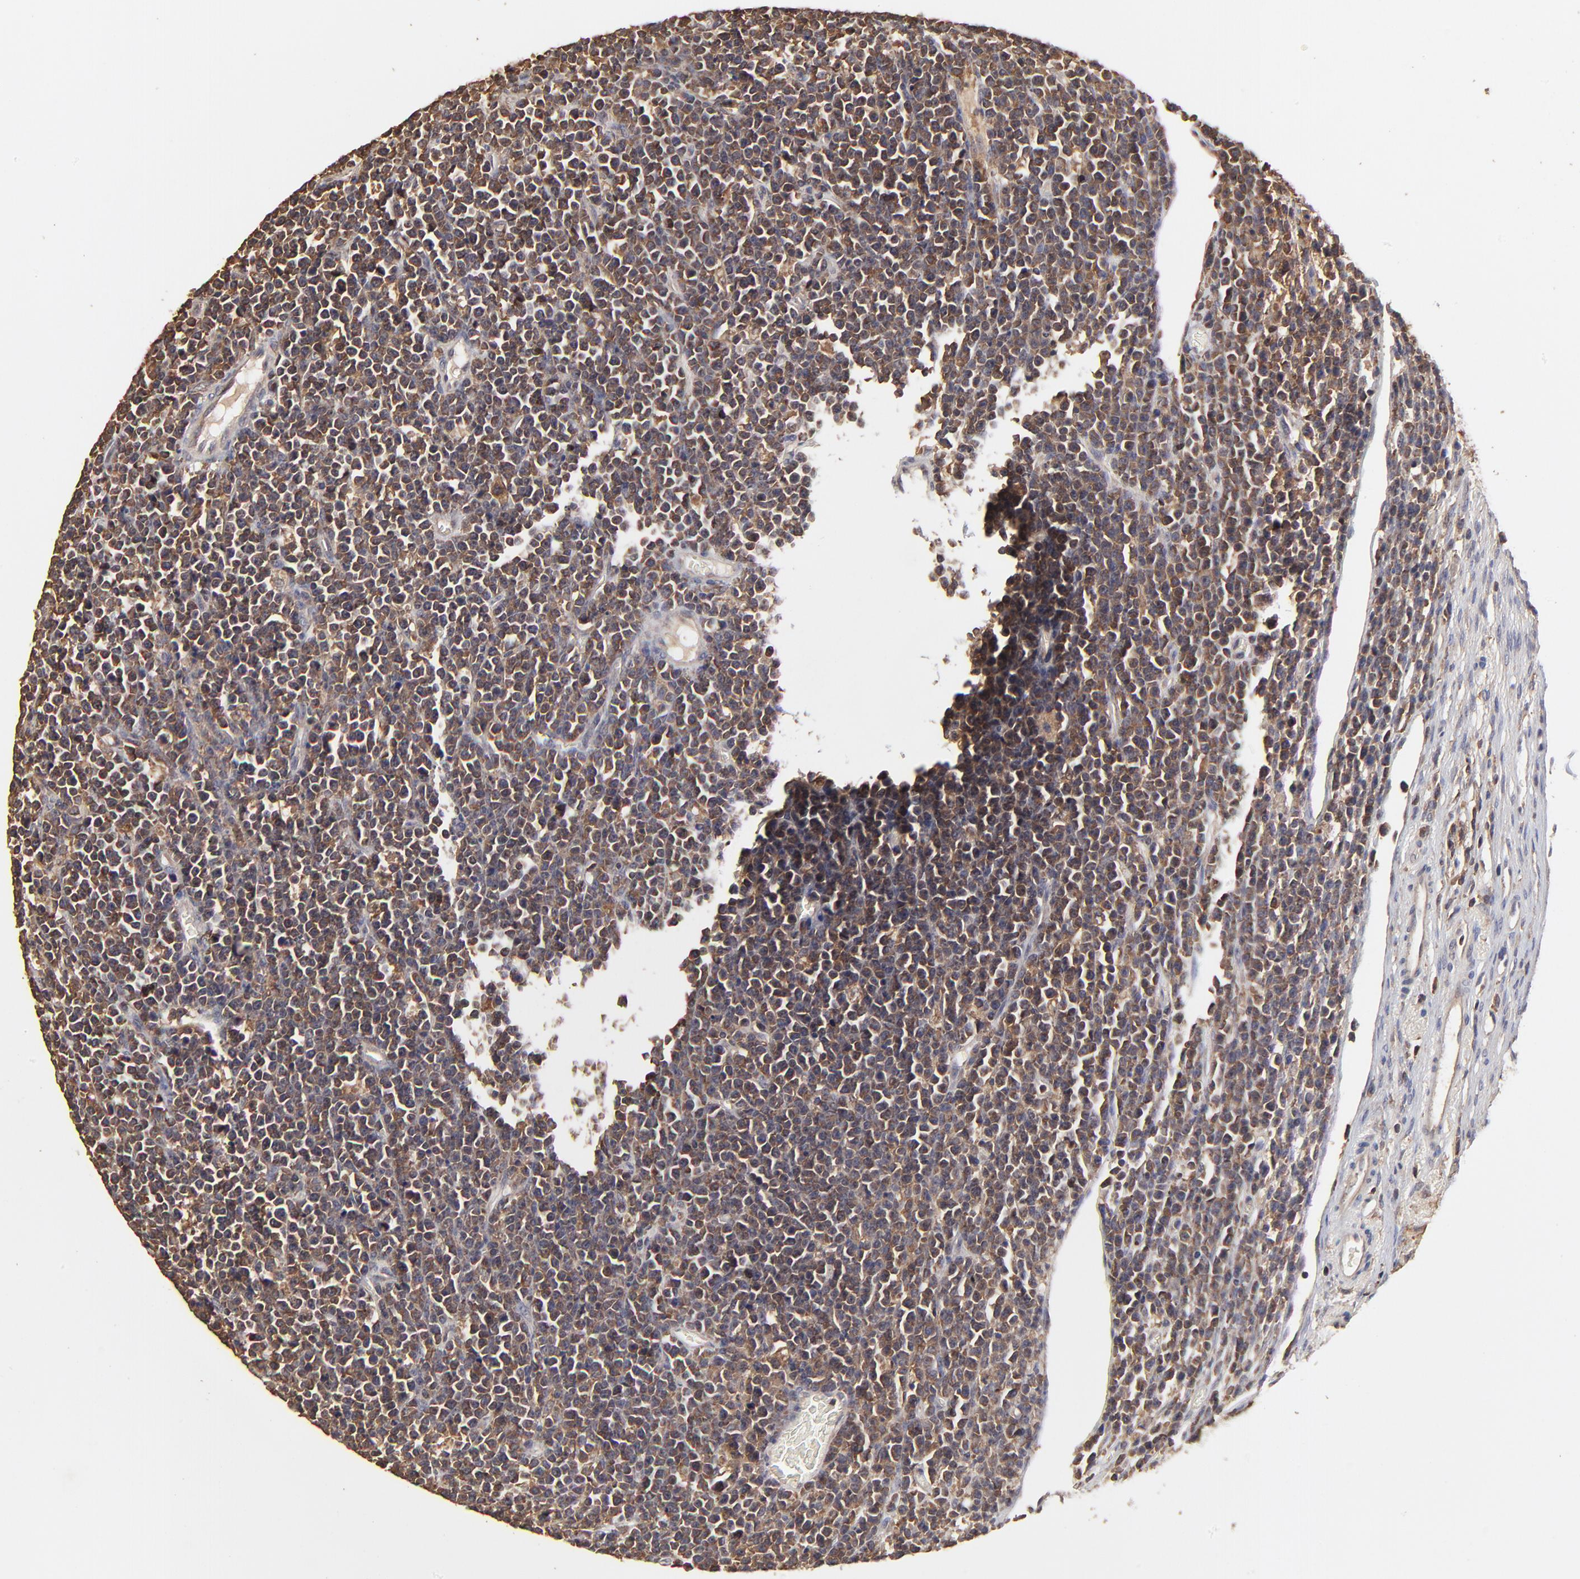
{"staining": {"intensity": "moderate", "quantity": ">75%", "location": "cytoplasmic/membranous"}, "tissue": "lymphoma", "cell_type": "Tumor cells", "image_type": "cancer", "snomed": [{"axis": "morphology", "description": "Malignant lymphoma, non-Hodgkin's type, High grade"}, {"axis": "topography", "description": "Ovary"}], "caption": "This image demonstrates IHC staining of lymphoma, with medium moderate cytoplasmic/membranous staining in approximately >75% of tumor cells.", "gene": "STON2", "patient": {"sex": "female", "age": 56}}